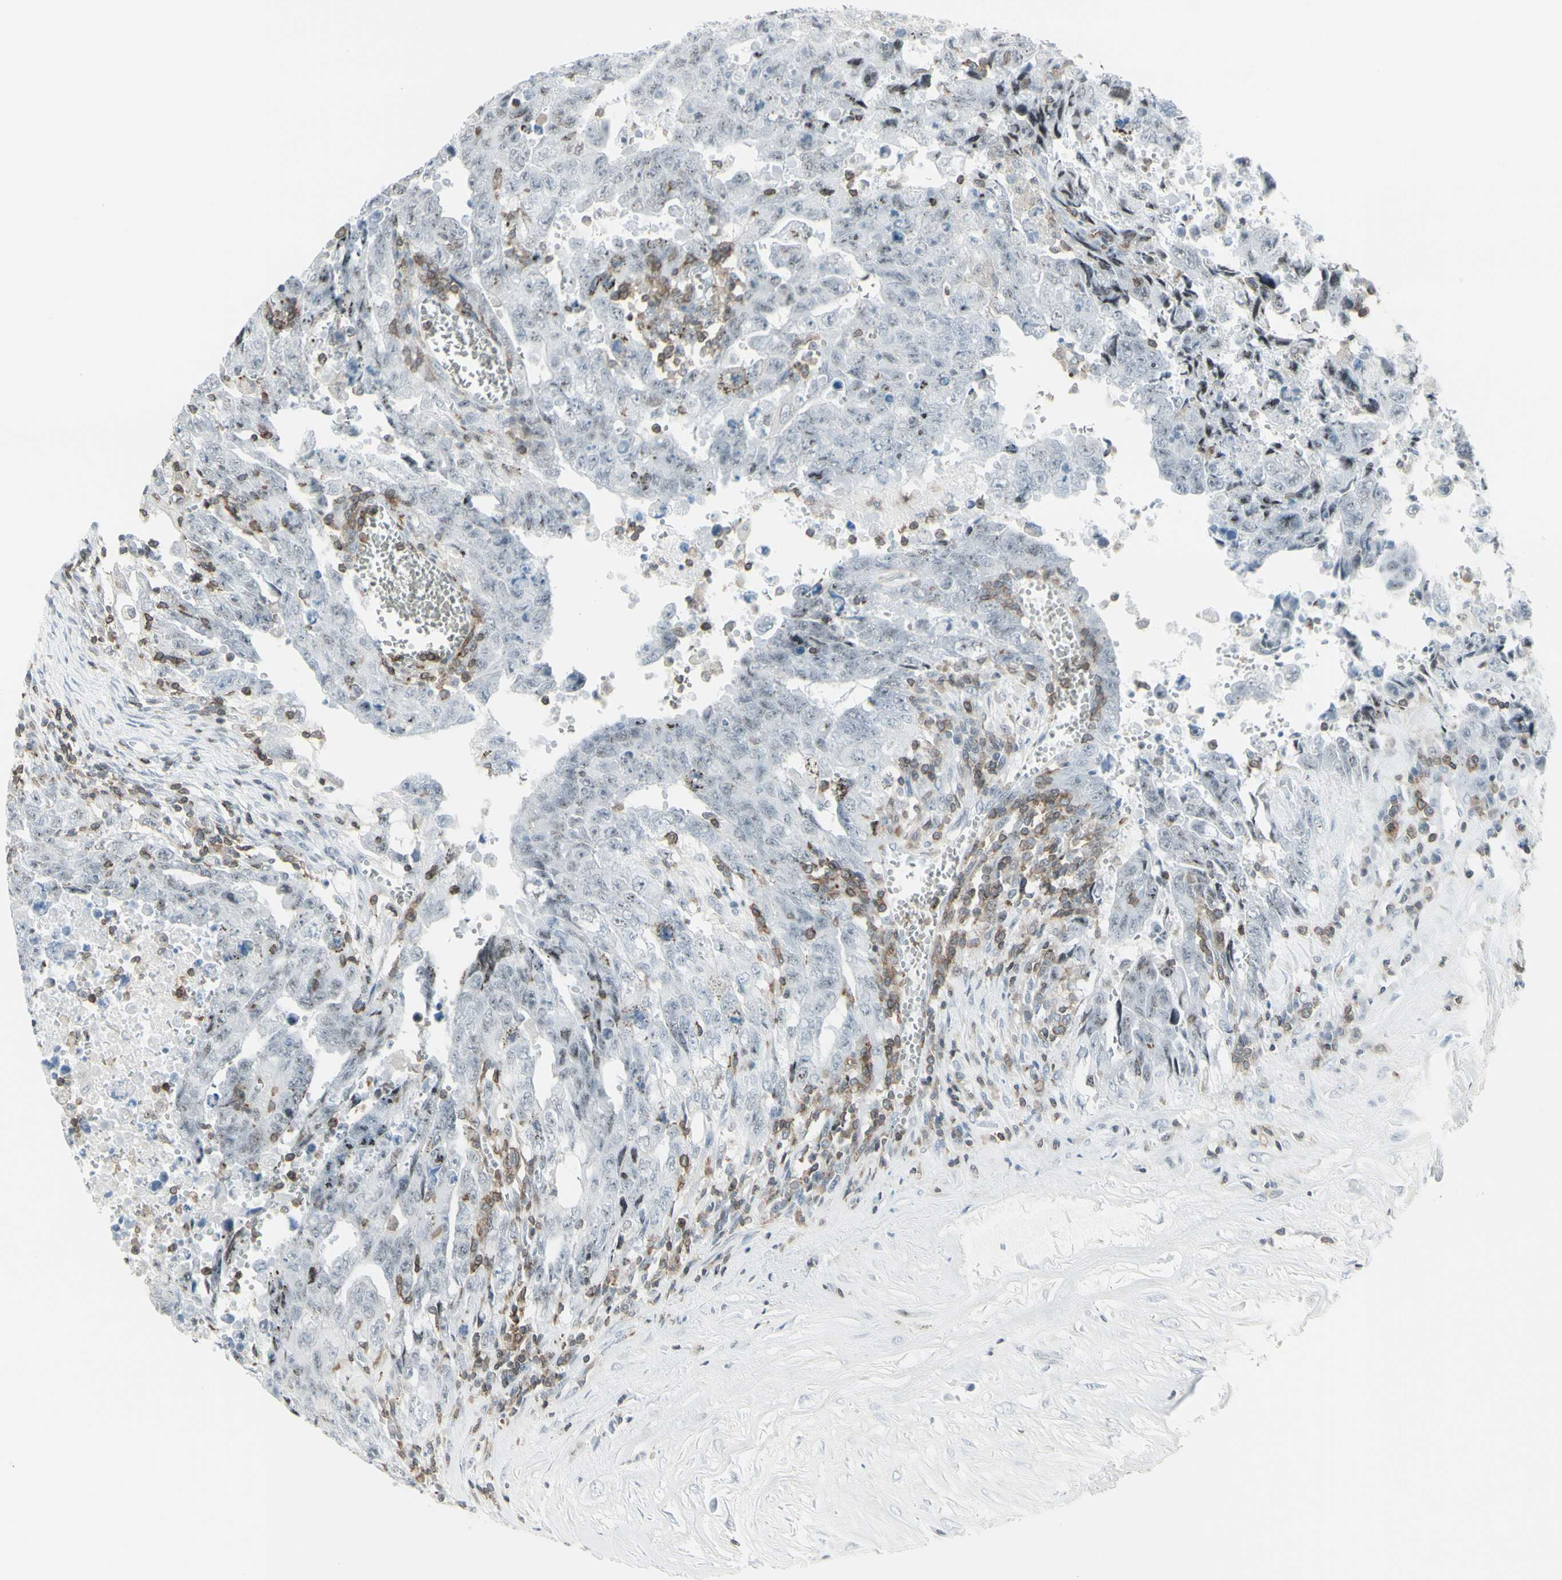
{"staining": {"intensity": "negative", "quantity": "none", "location": "none"}, "tissue": "testis cancer", "cell_type": "Tumor cells", "image_type": "cancer", "snomed": [{"axis": "morphology", "description": "Carcinoma, Embryonal, NOS"}, {"axis": "topography", "description": "Testis"}], "caption": "Testis cancer was stained to show a protein in brown. There is no significant positivity in tumor cells.", "gene": "NRG1", "patient": {"sex": "male", "age": 28}}